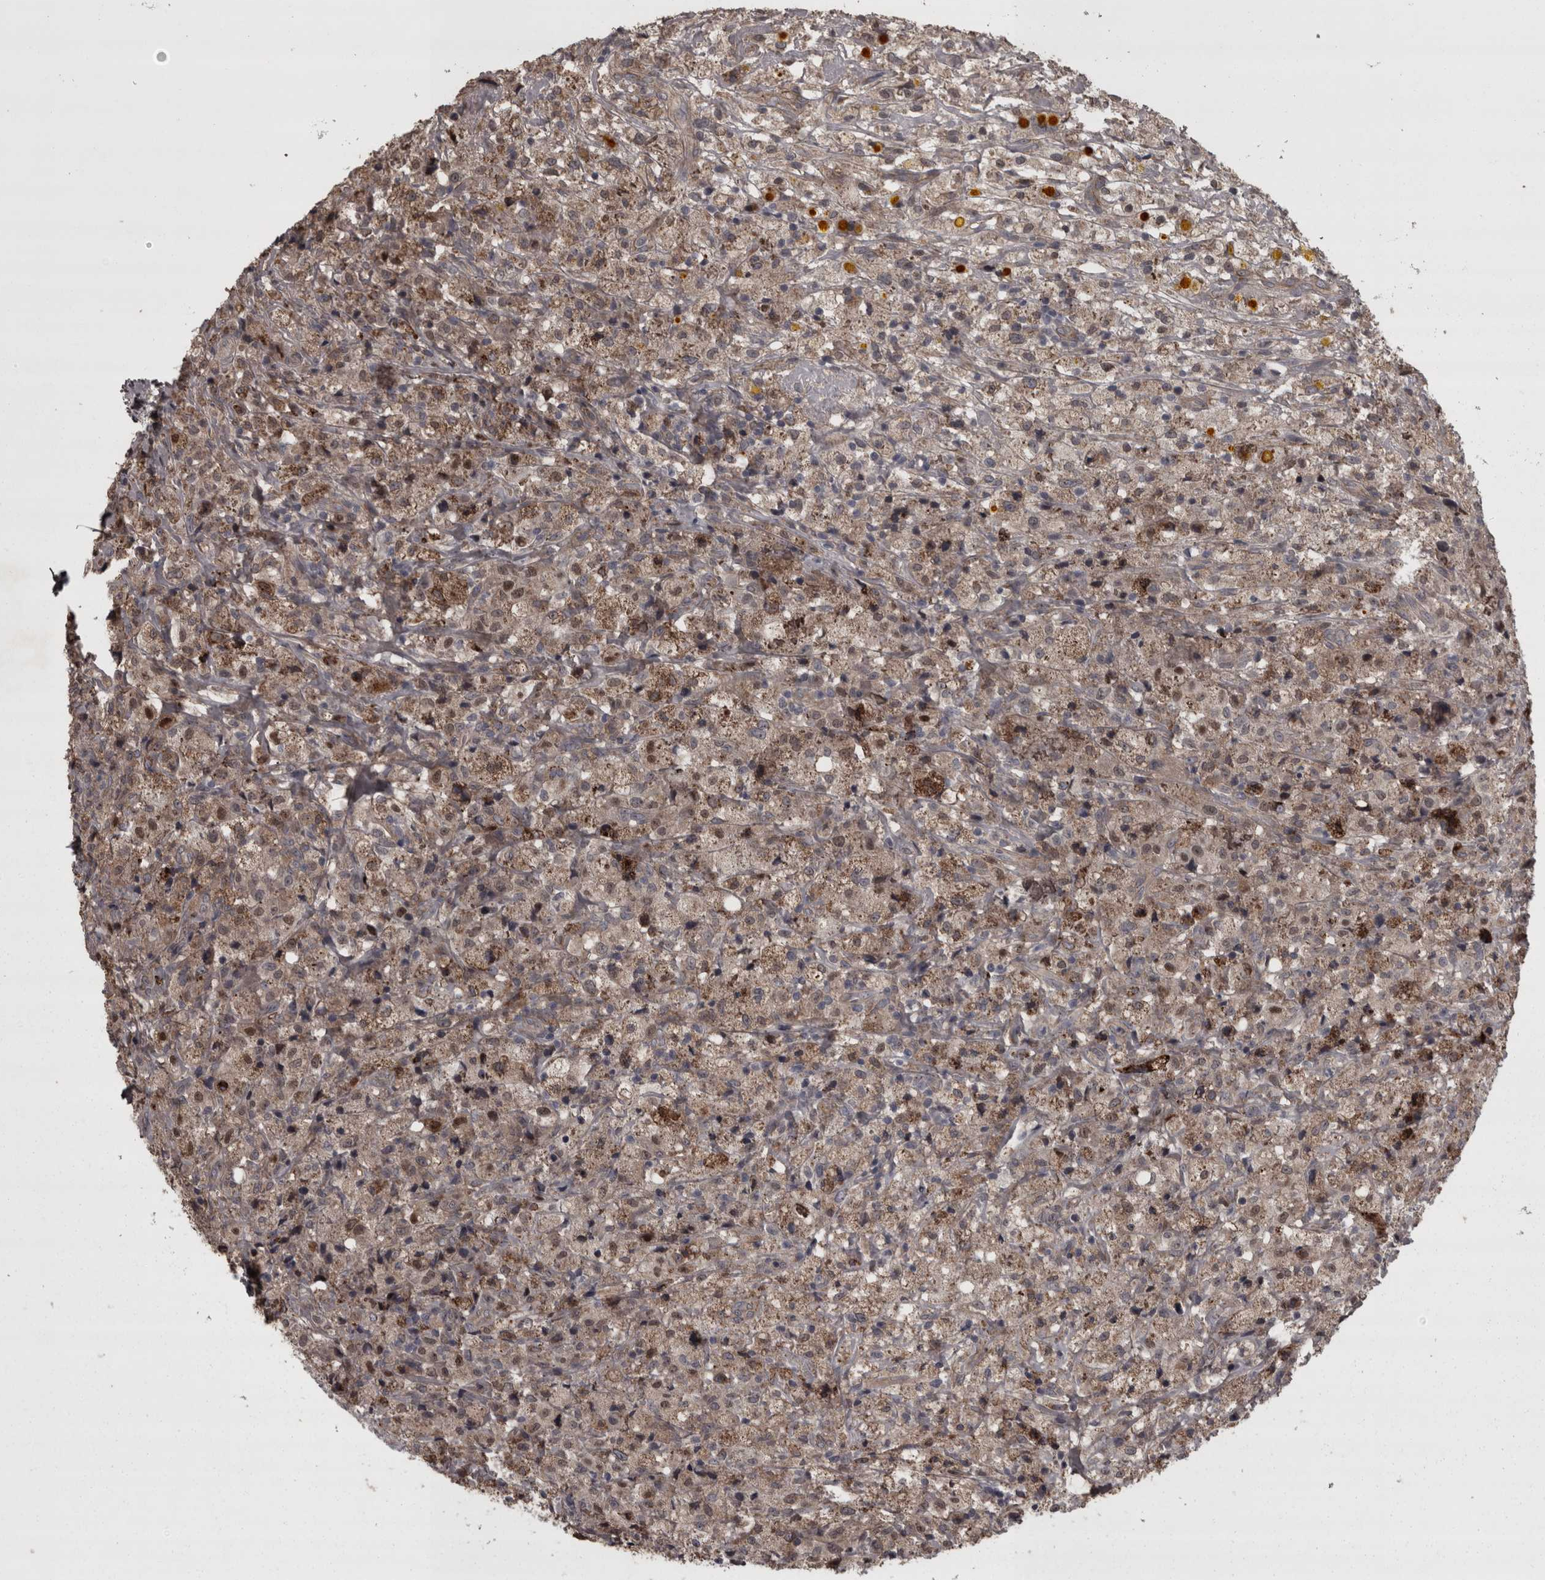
{"staining": {"intensity": "weak", "quantity": ">75%", "location": "cytoplasmic/membranous"}, "tissue": "testis cancer", "cell_type": "Tumor cells", "image_type": "cancer", "snomed": [{"axis": "morphology", "description": "Carcinoma, Embryonal, NOS"}, {"axis": "topography", "description": "Testis"}], "caption": "Human testis cancer (embryonal carcinoma) stained with a brown dye exhibits weak cytoplasmic/membranous positive staining in approximately >75% of tumor cells.", "gene": "PCDH17", "patient": {"sex": "male", "age": 2}}